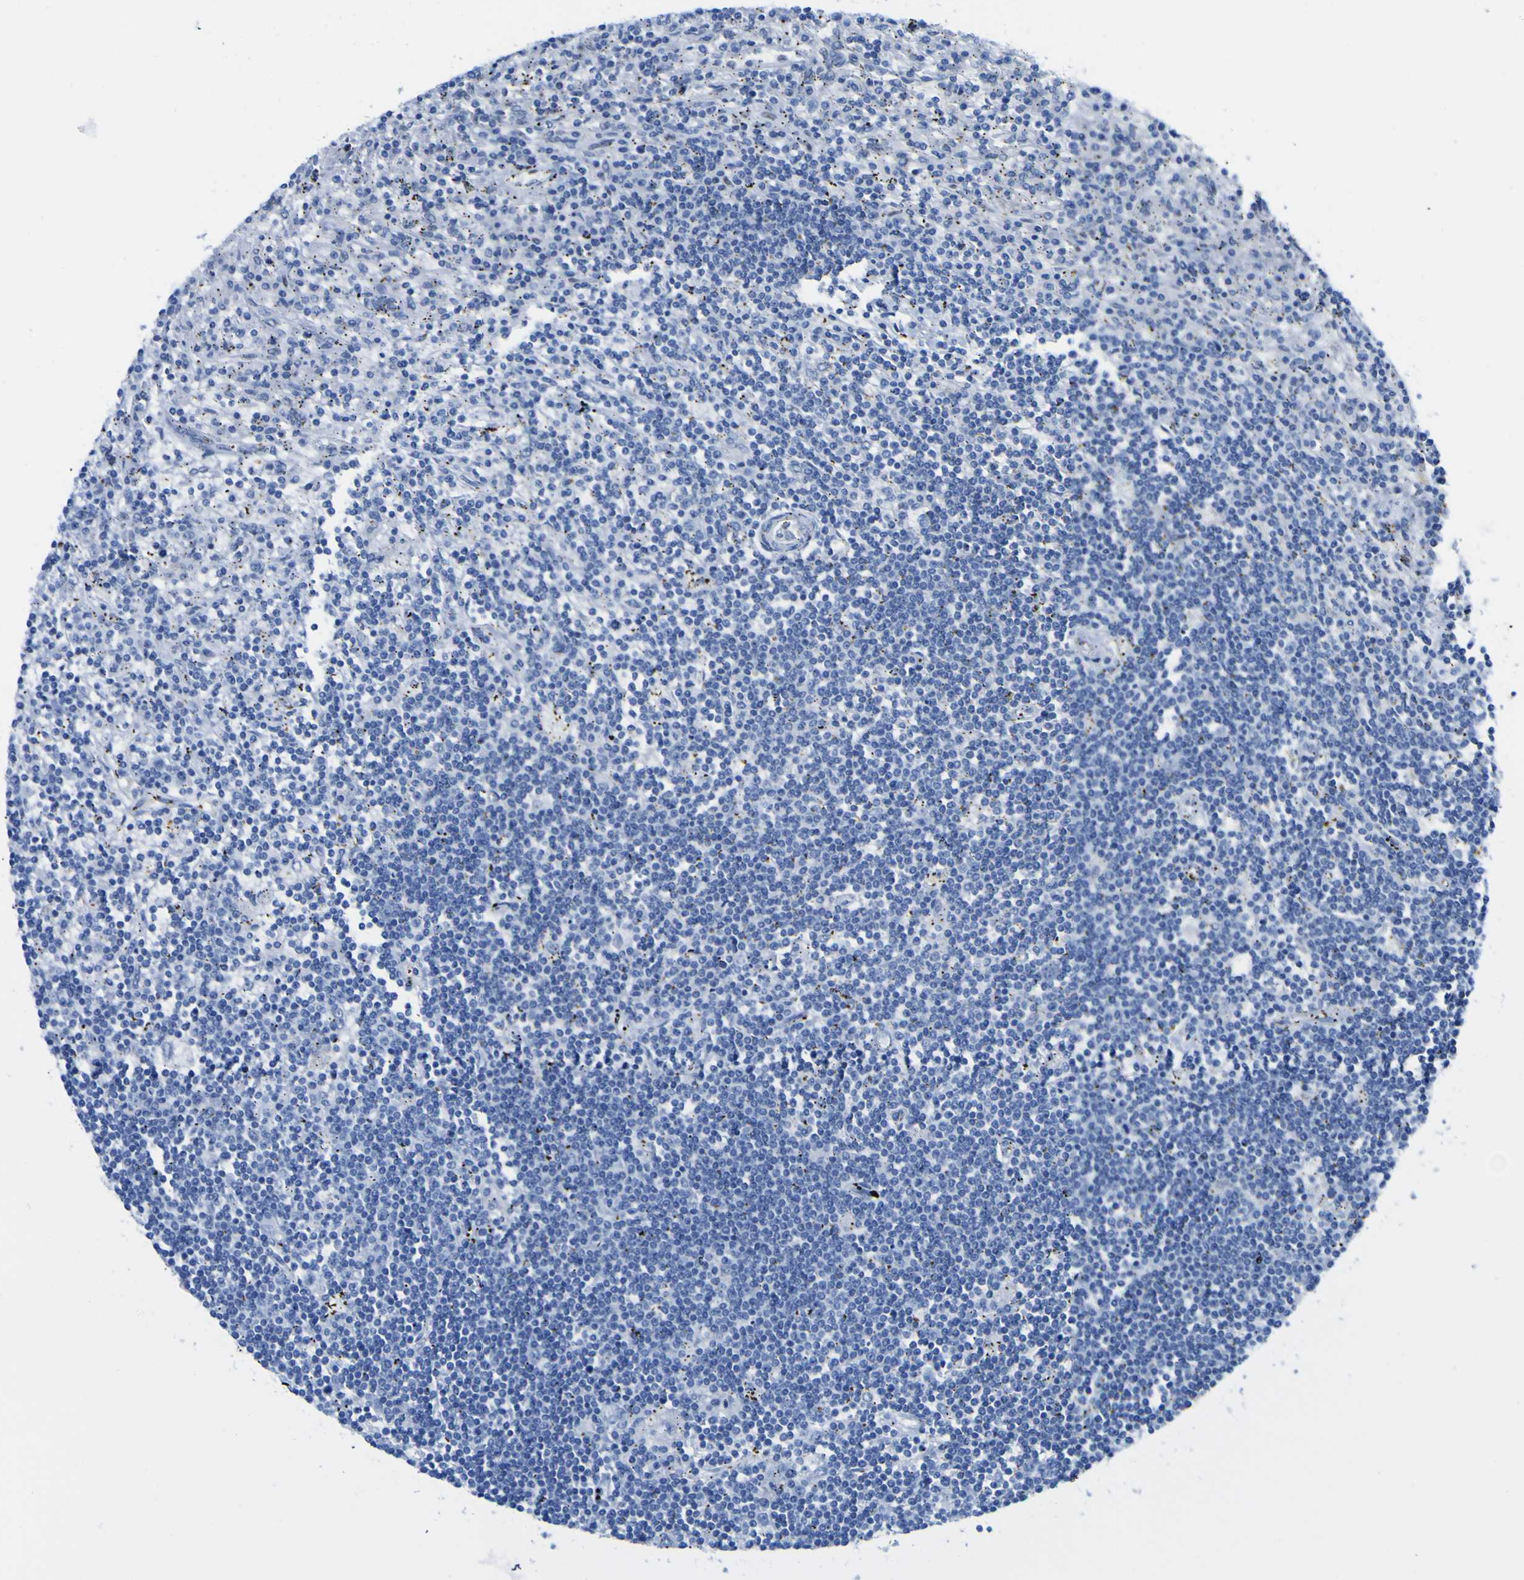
{"staining": {"intensity": "negative", "quantity": "none", "location": "none"}, "tissue": "lymphoma", "cell_type": "Tumor cells", "image_type": "cancer", "snomed": [{"axis": "morphology", "description": "Malignant lymphoma, non-Hodgkin's type, Low grade"}, {"axis": "topography", "description": "Spleen"}], "caption": "Human low-grade malignant lymphoma, non-Hodgkin's type stained for a protein using immunohistochemistry (IHC) exhibits no expression in tumor cells.", "gene": "DACH1", "patient": {"sex": "male", "age": 76}}